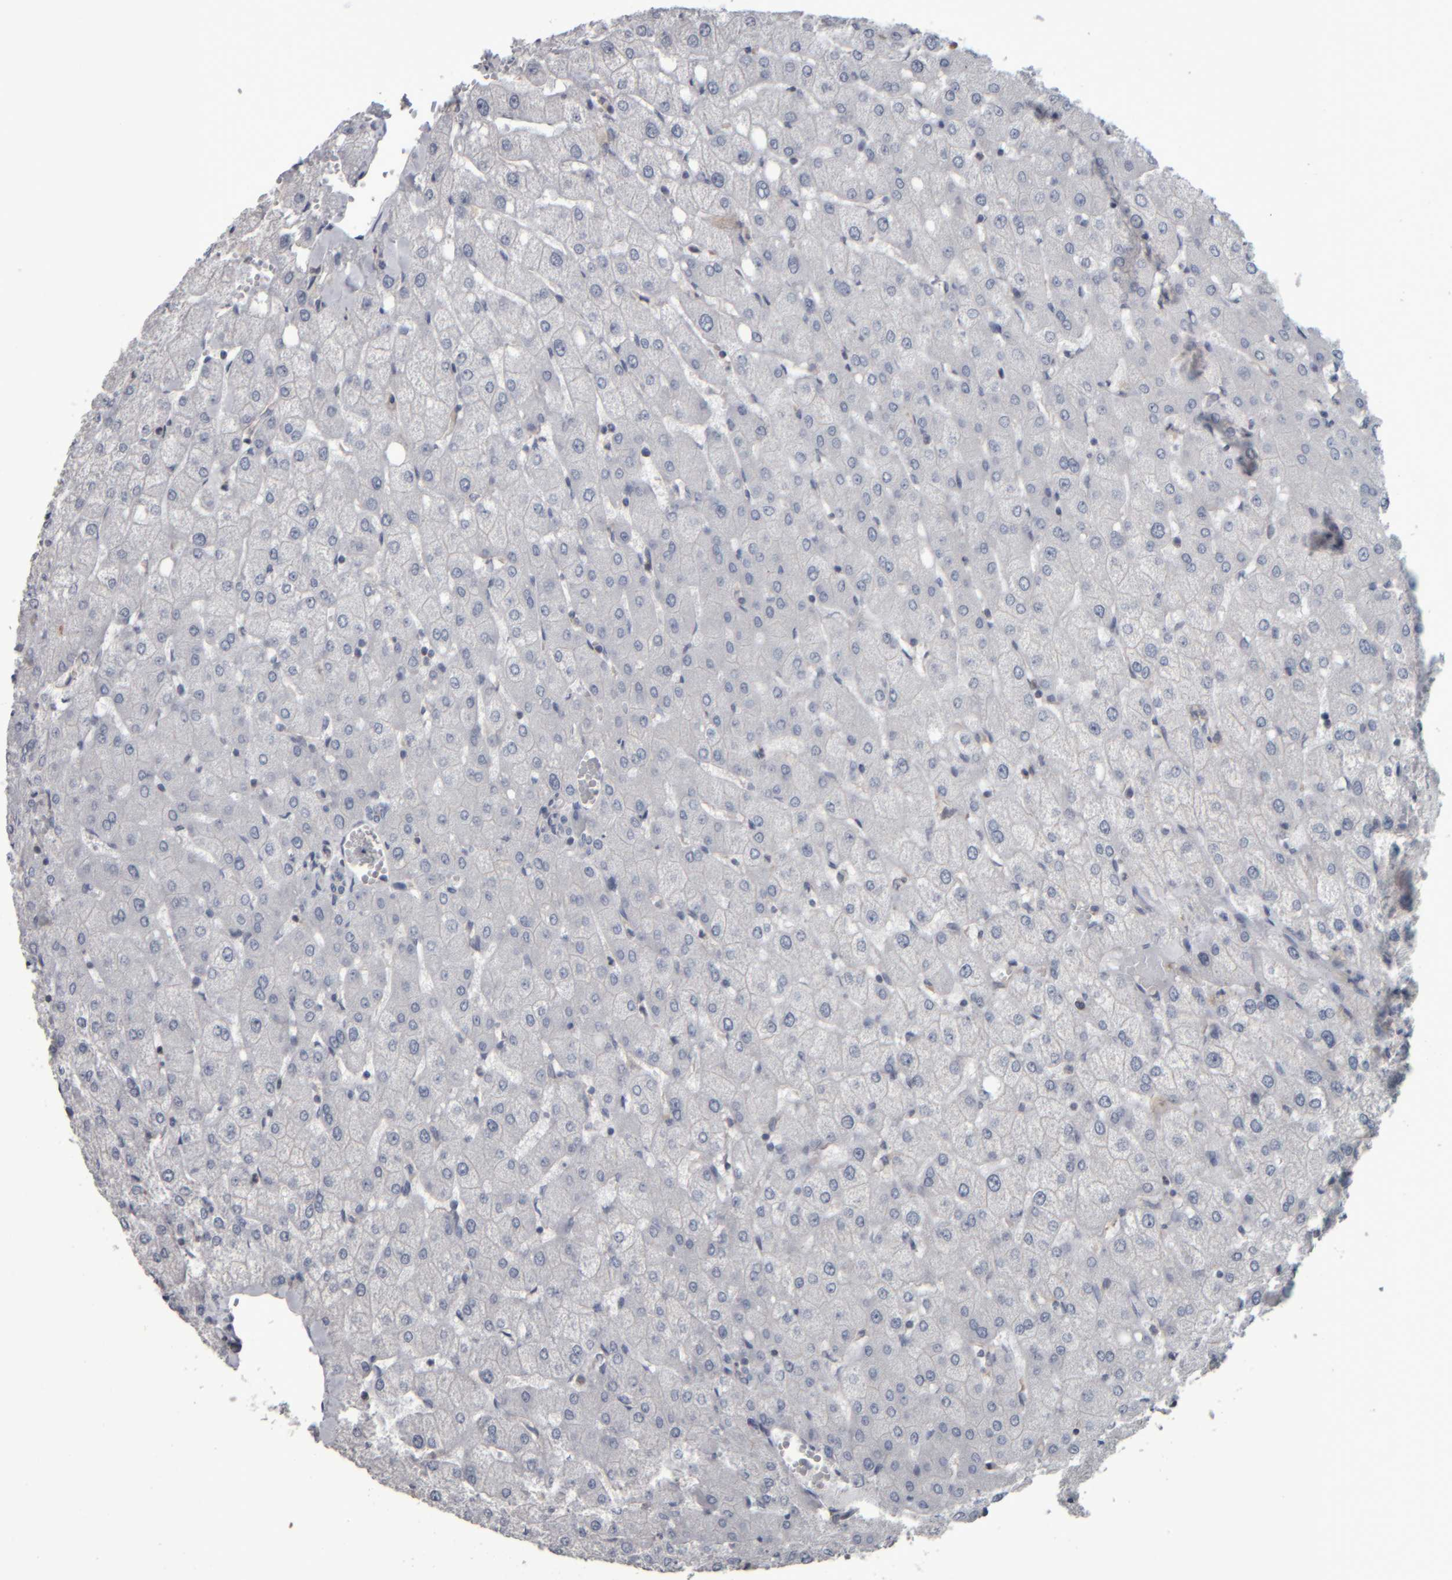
{"staining": {"intensity": "negative", "quantity": "none", "location": "none"}, "tissue": "liver", "cell_type": "Cholangiocytes", "image_type": "normal", "snomed": [{"axis": "morphology", "description": "Normal tissue, NOS"}, {"axis": "topography", "description": "Liver"}], "caption": "Immunohistochemistry (IHC) photomicrograph of benign liver: liver stained with DAB exhibits no significant protein positivity in cholangiocytes.", "gene": "CAVIN4", "patient": {"sex": "female", "age": 54}}